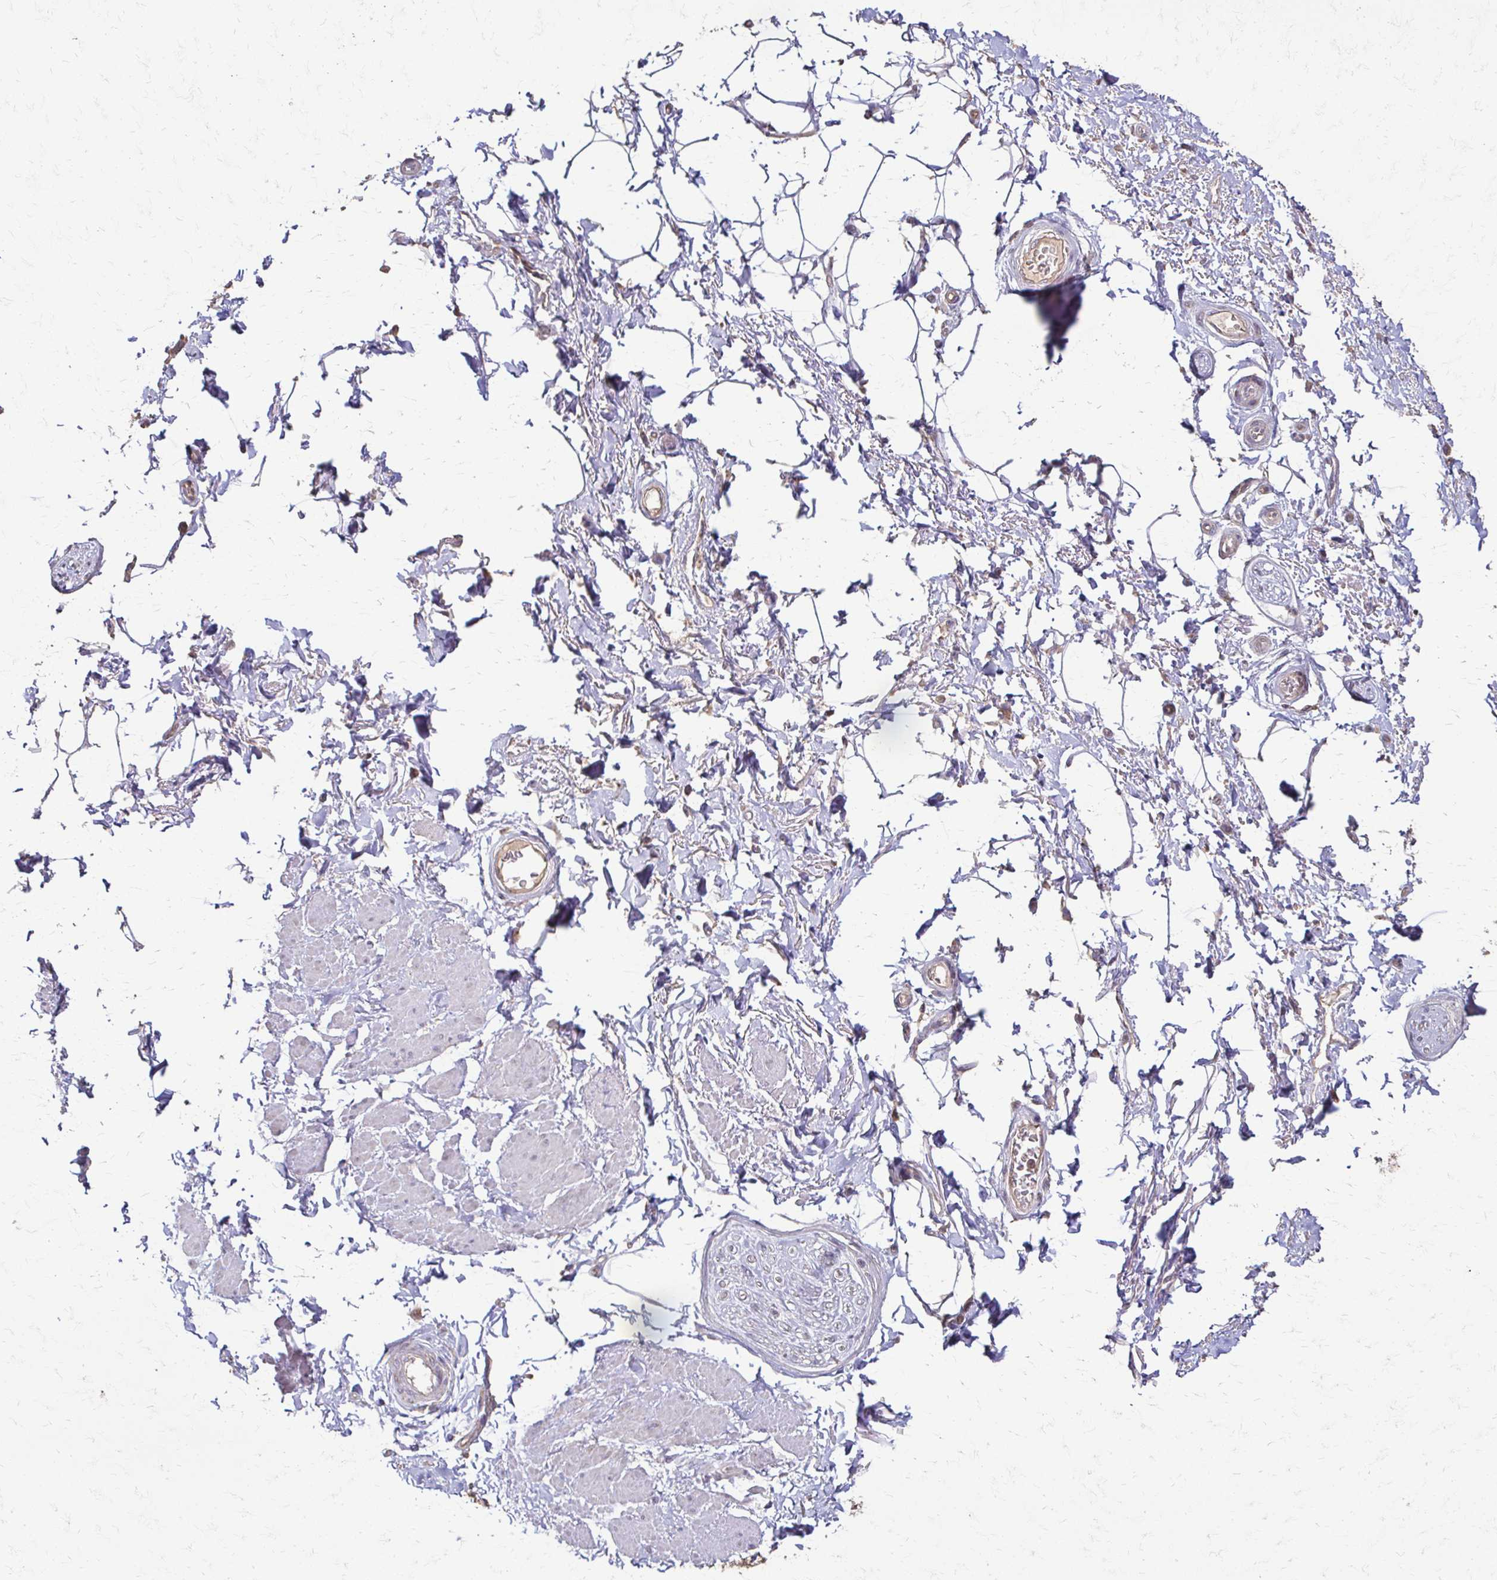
{"staining": {"intensity": "negative", "quantity": "none", "location": "none"}, "tissue": "adipose tissue", "cell_type": "Adipocytes", "image_type": "normal", "snomed": [{"axis": "morphology", "description": "Normal tissue, NOS"}, {"axis": "topography", "description": "Peripheral nerve tissue"}], "caption": "There is no significant positivity in adipocytes of adipose tissue. Brightfield microscopy of immunohistochemistry (IHC) stained with DAB (brown) and hematoxylin (blue), captured at high magnification.", "gene": "IL18BP", "patient": {"sex": "male", "age": 51}}